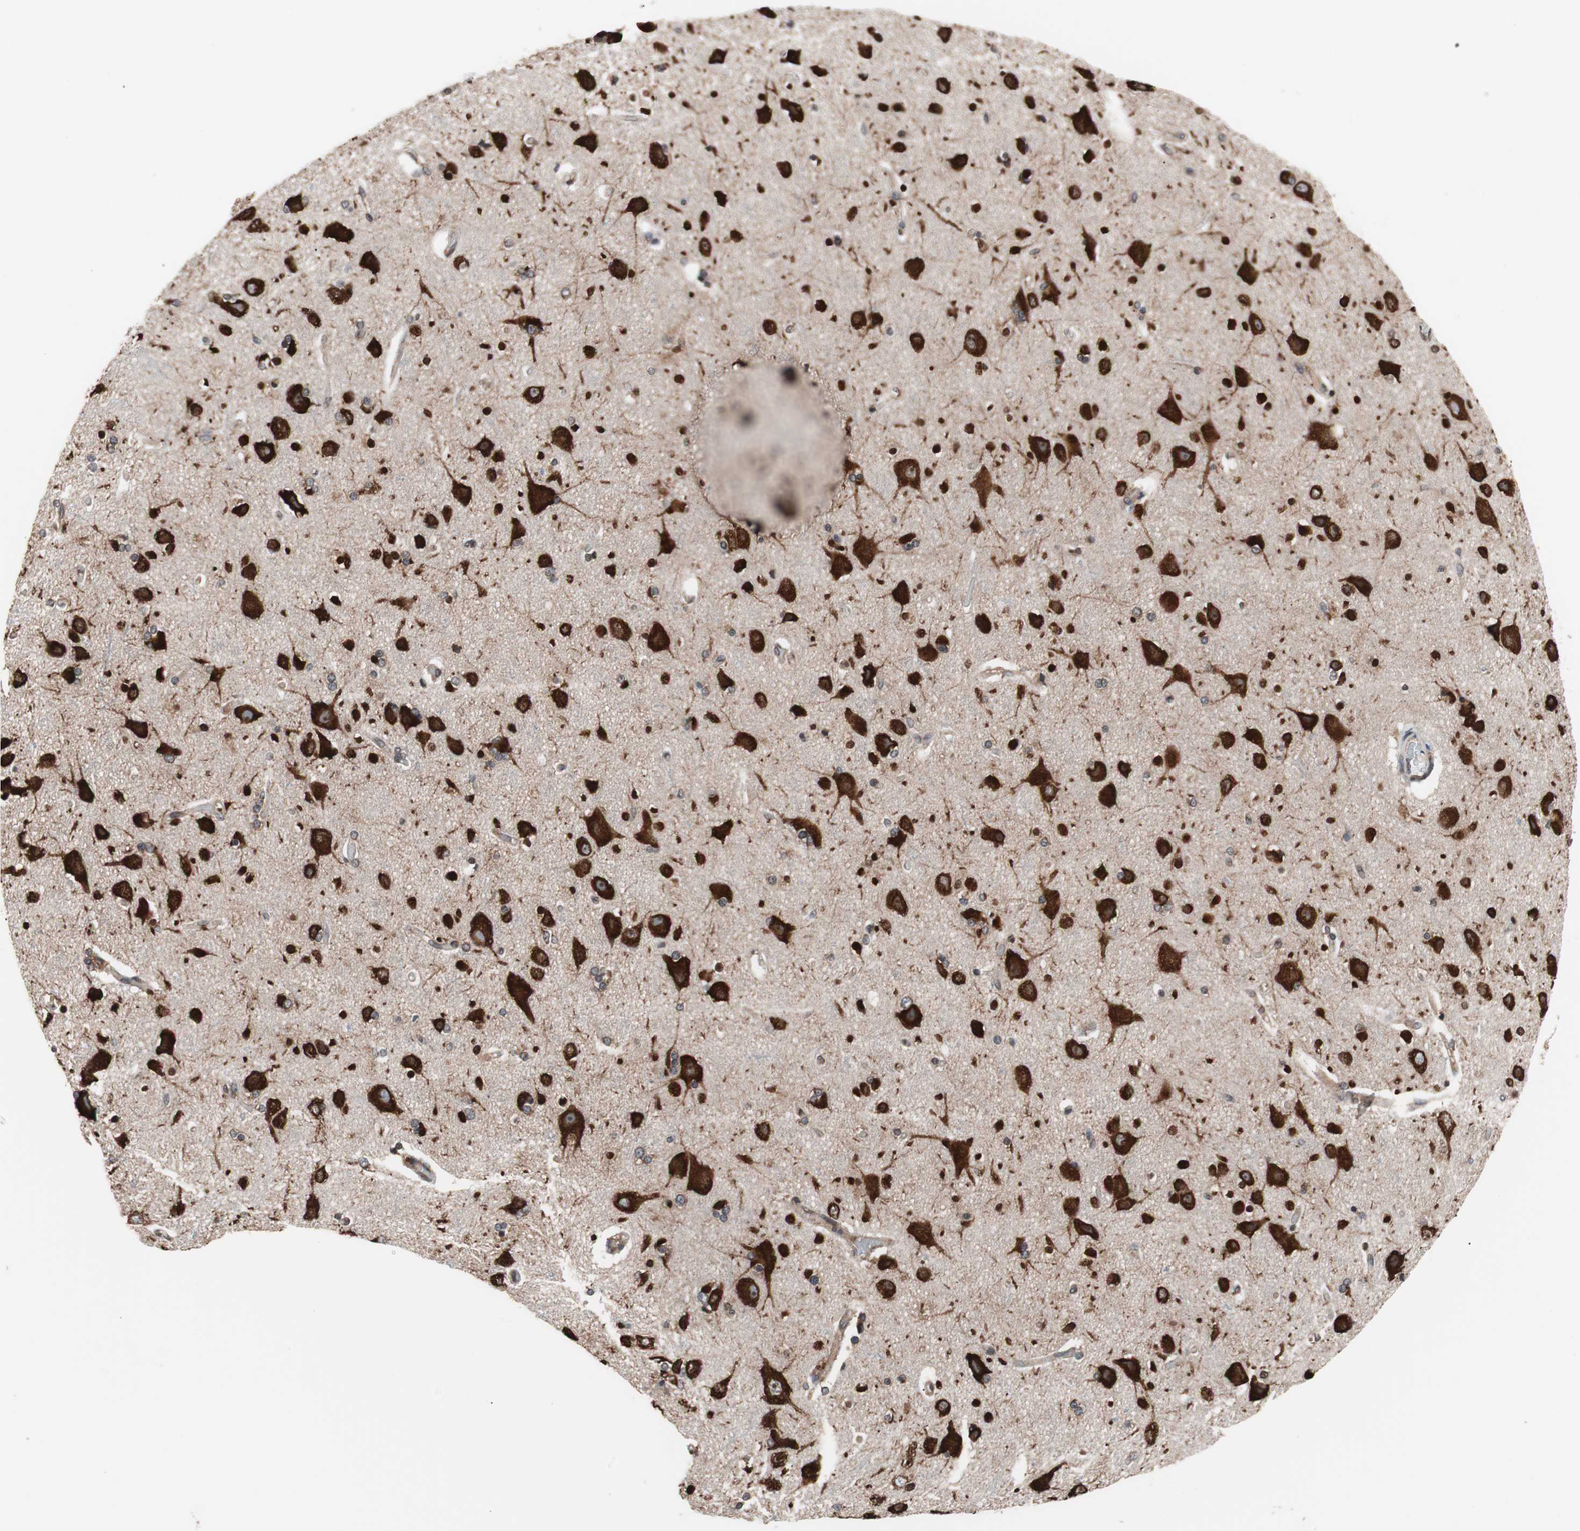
{"staining": {"intensity": "moderate", "quantity": "<25%", "location": "cytoplasmic/membranous"}, "tissue": "cerebral cortex", "cell_type": "Endothelial cells", "image_type": "normal", "snomed": [{"axis": "morphology", "description": "Normal tissue, NOS"}, {"axis": "topography", "description": "Cerebral cortex"}], "caption": "Immunohistochemistry (IHC) of unremarkable human cerebral cortex demonstrates low levels of moderate cytoplasmic/membranous expression in approximately <25% of endothelial cells. (brown staining indicates protein expression, while blue staining denotes nuclei).", "gene": "IRS1", "patient": {"sex": "female", "age": 54}}